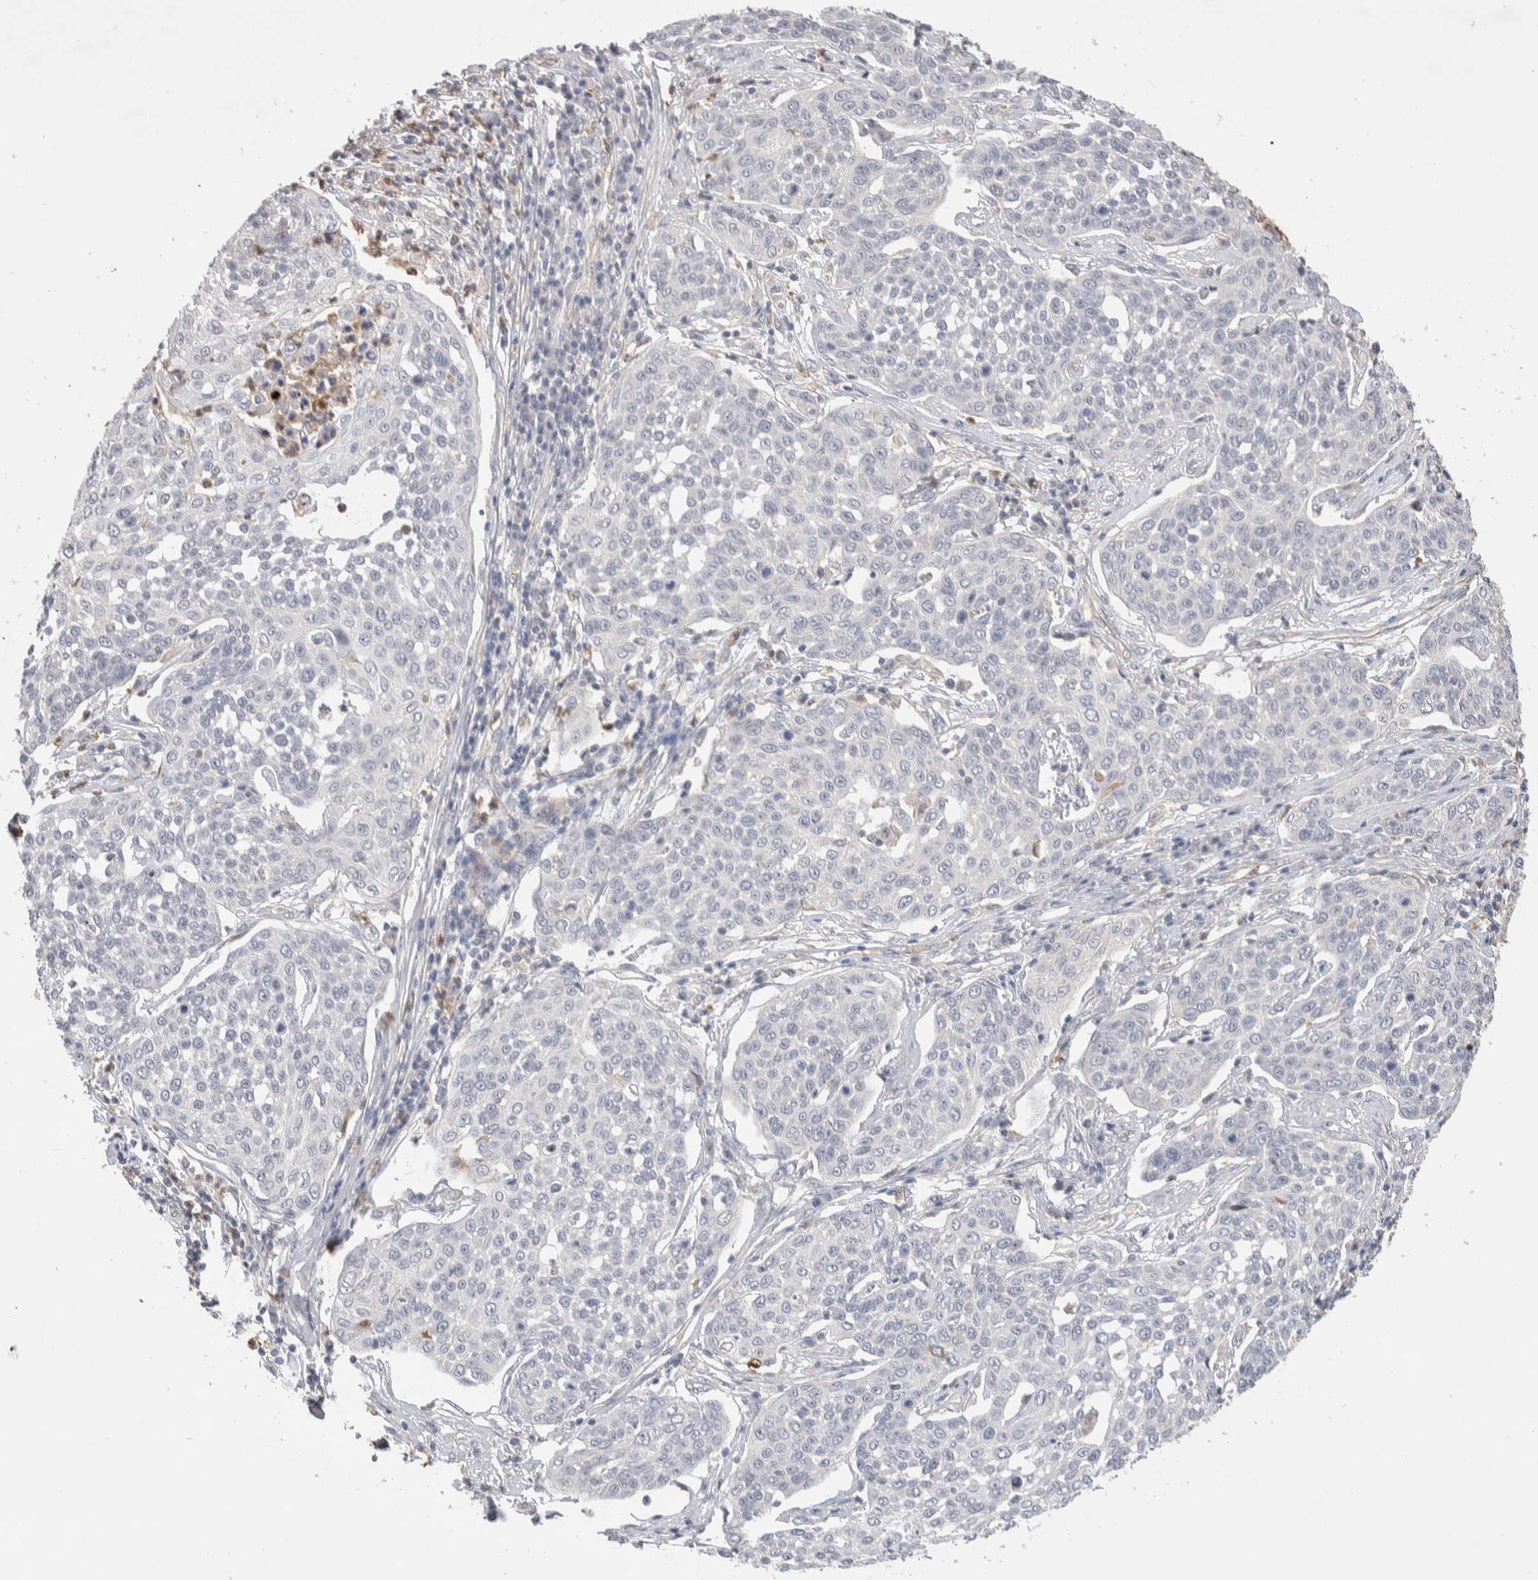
{"staining": {"intensity": "negative", "quantity": "none", "location": "none"}, "tissue": "cervical cancer", "cell_type": "Tumor cells", "image_type": "cancer", "snomed": [{"axis": "morphology", "description": "Squamous cell carcinoma, NOS"}, {"axis": "topography", "description": "Cervix"}], "caption": "This is a image of immunohistochemistry staining of cervical cancer, which shows no expression in tumor cells.", "gene": "FFAR2", "patient": {"sex": "female", "age": 34}}